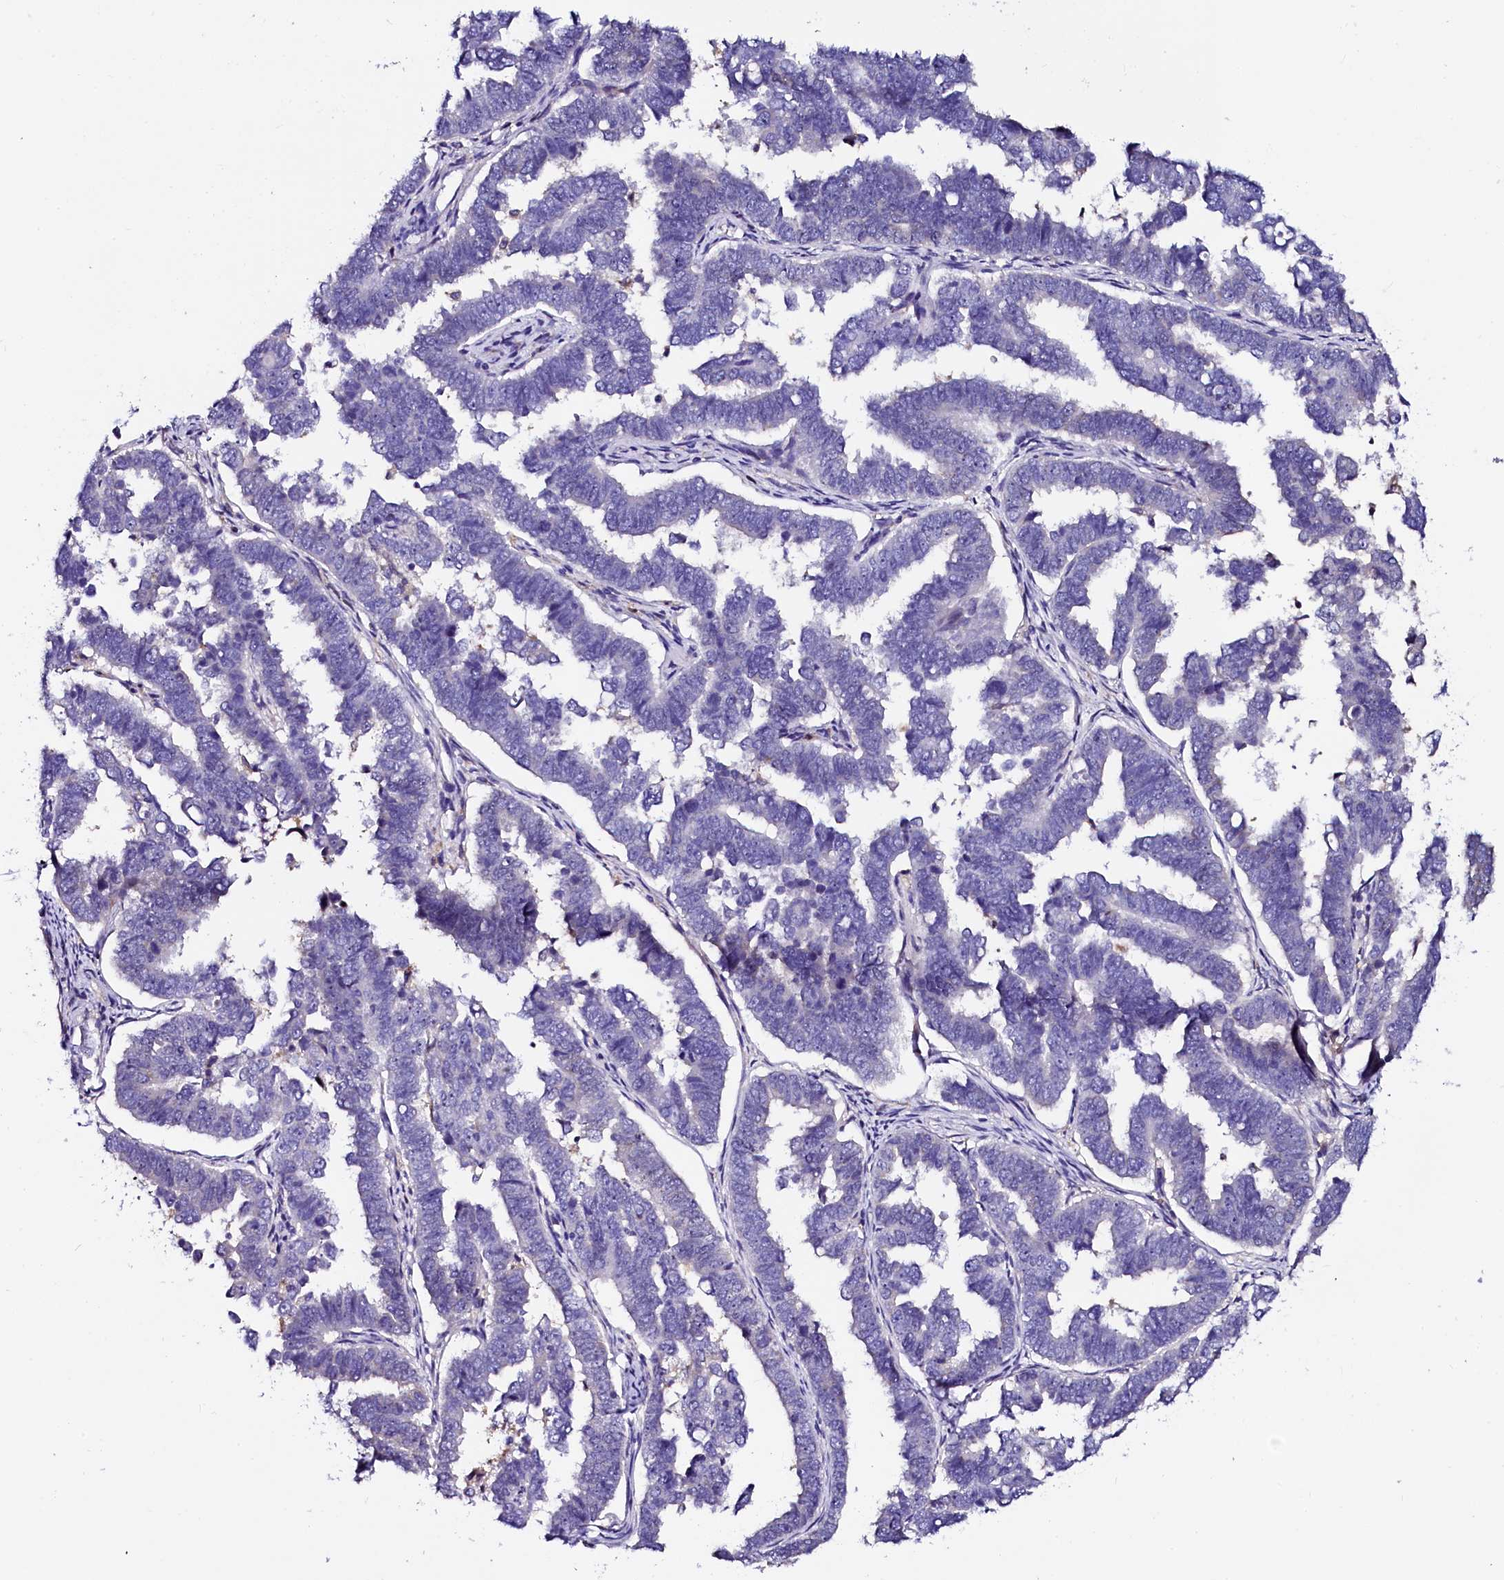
{"staining": {"intensity": "negative", "quantity": "none", "location": "none"}, "tissue": "endometrial cancer", "cell_type": "Tumor cells", "image_type": "cancer", "snomed": [{"axis": "morphology", "description": "Adenocarcinoma, NOS"}, {"axis": "topography", "description": "Endometrium"}], "caption": "This is an immunohistochemistry (IHC) micrograph of human endometrial cancer (adenocarcinoma). There is no expression in tumor cells.", "gene": "OTOL1", "patient": {"sex": "female", "age": 75}}